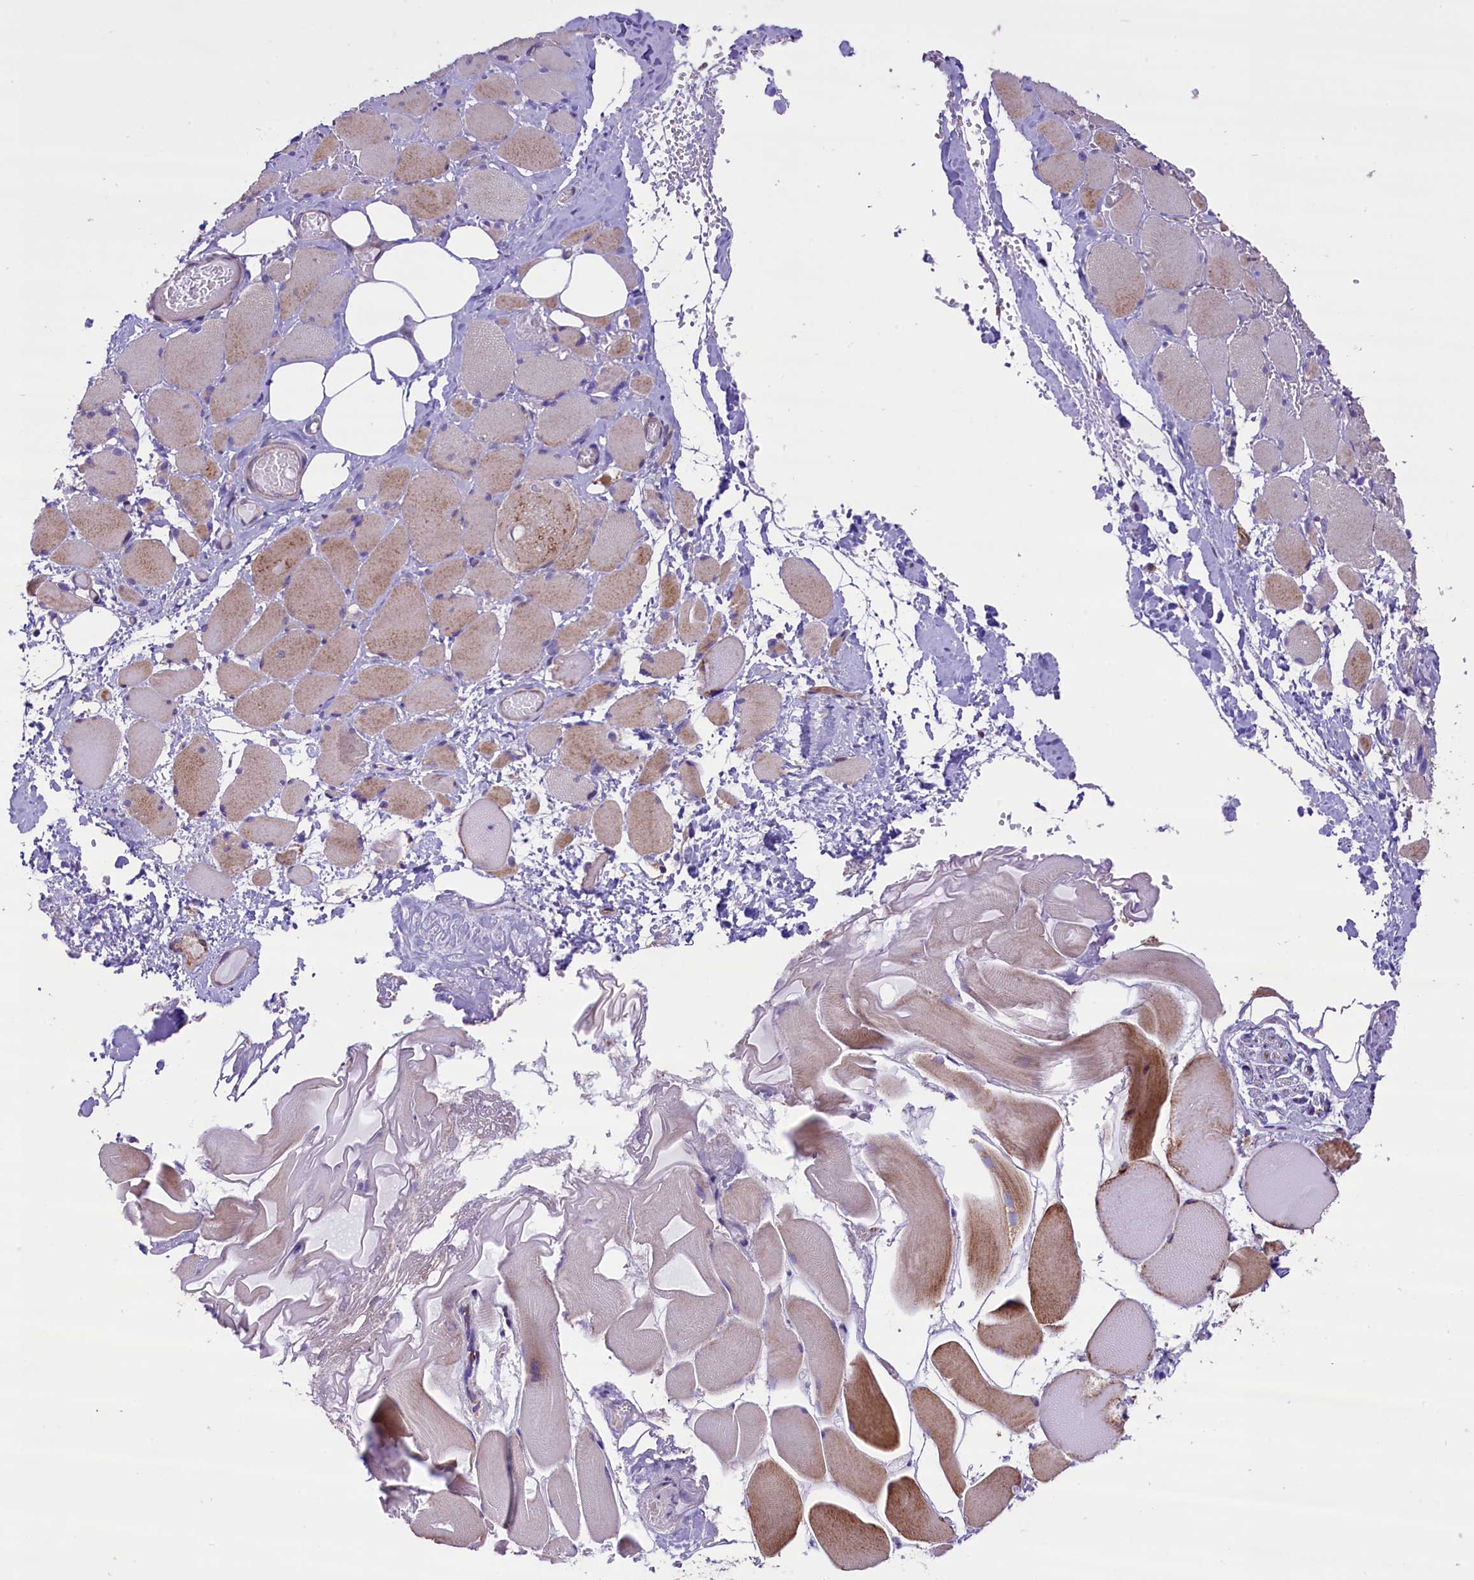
{"staining": {"intensity": "weak", "quantity": "25%-75%", "location": "cytoplasmic/membranous"}, "tissue": "skeletal muscle", "cell_type": "Myocytes", "image_type": "normal", "snomed": [{"axis": "morphology", "description": "Normal tissue, NOS"}, {"axis": "morphology", "description": "Basal cell carcinoma"}, {"axis": "topography", "description": "Skeletal muscle"}], "caption": "About 25%-75% of myocytes in unremarkable human skeletal muscle show weak cytoplasmic/membranous protein staining as visualized by brown immunohistochemical staining.", "gene": "PTPRU", "patient": {"sex": "female", "age": 64}}